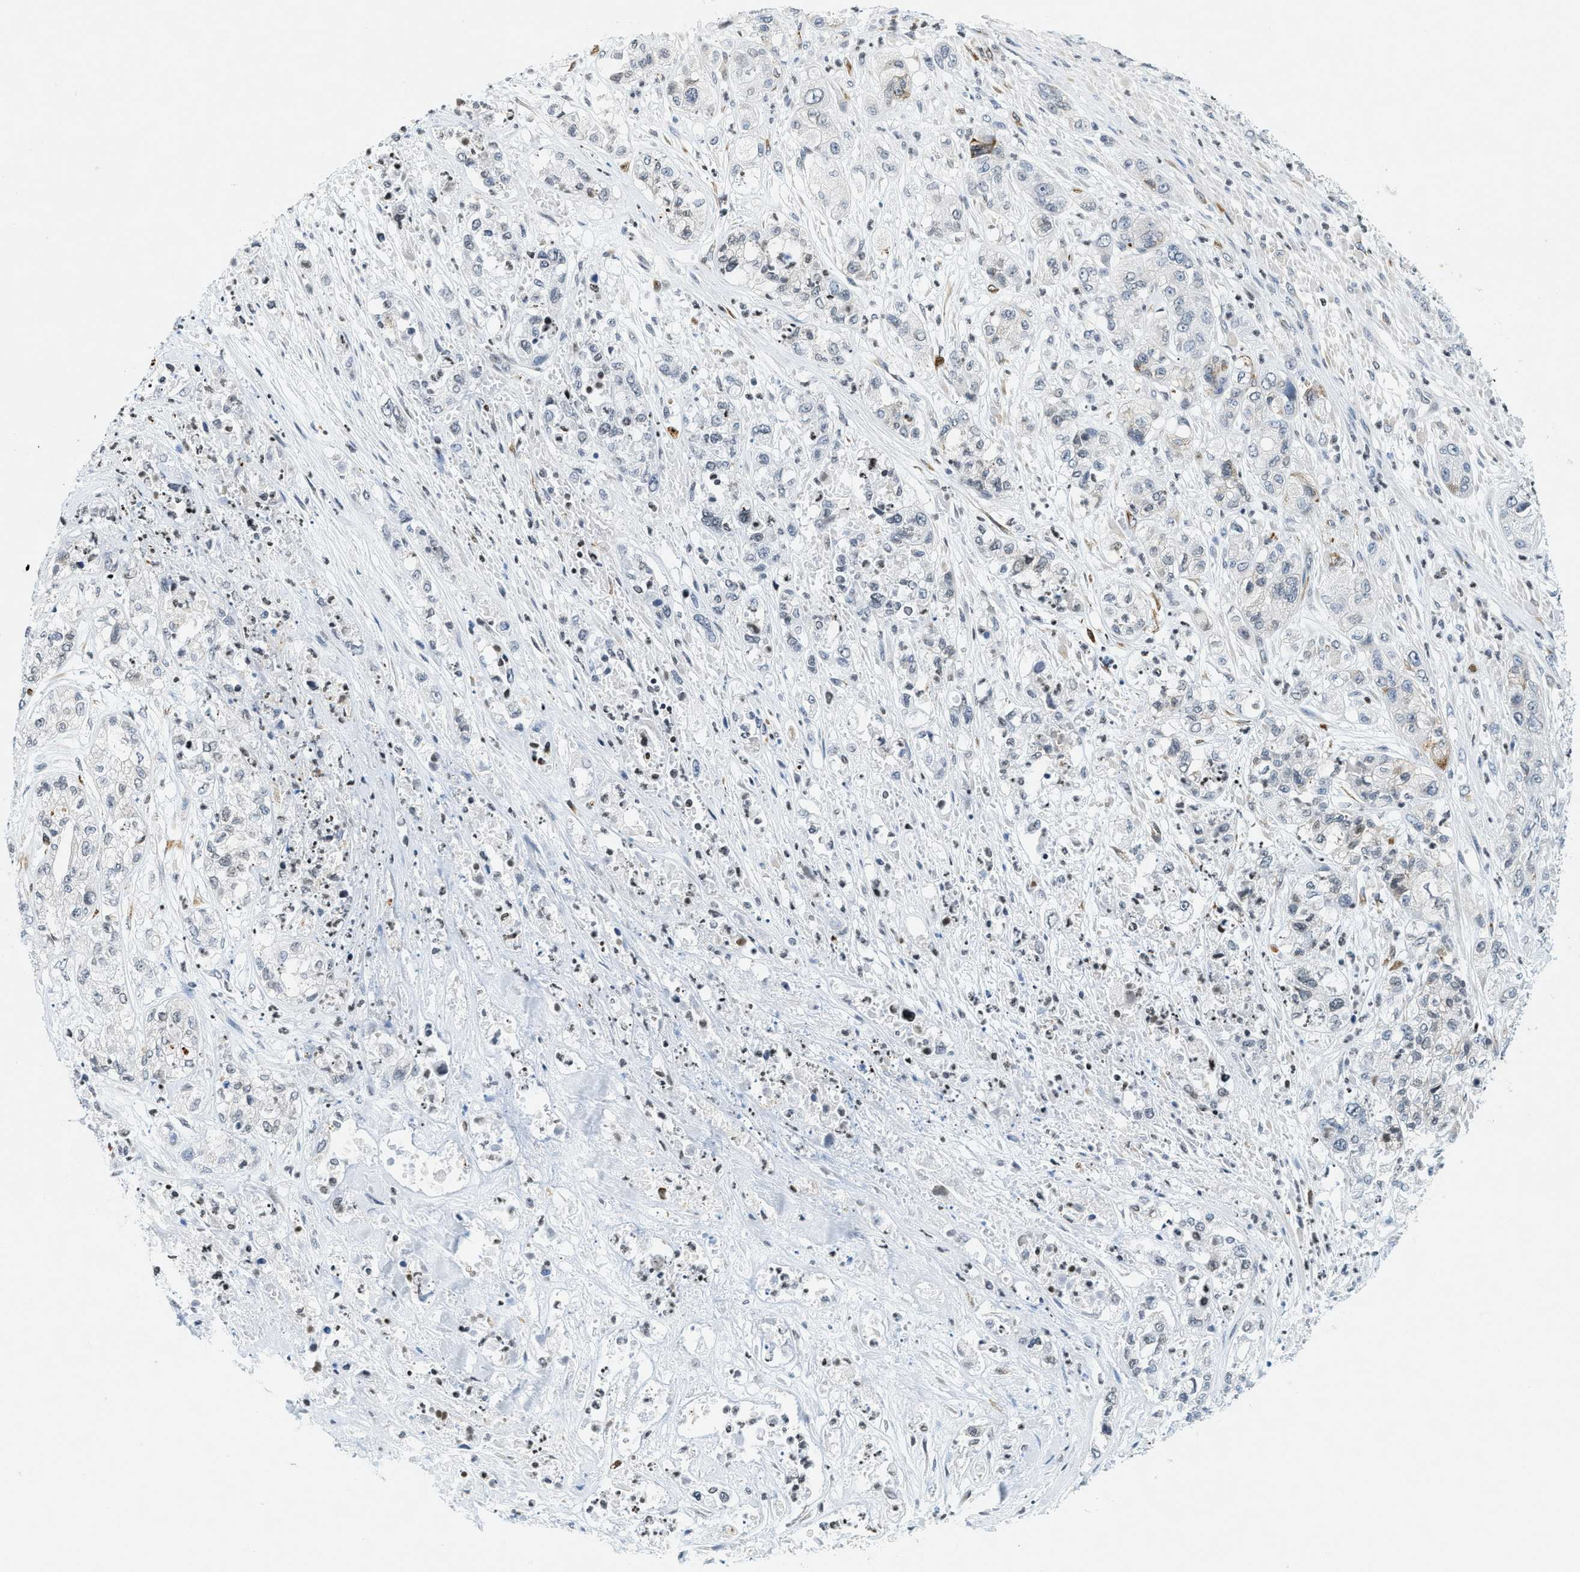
{"staining": {"intensity": "negative", "quantity": "none", "location": "none"}, "tissue": "pancreatic cancer", "cell_type": "Tumor cells", "image_type": "cancer", "snomed": [{"axis": "morphology", "description": "Adenocarcinoma, NOS"}, {"axis": "topography", "description": "Pancreas"}], "caption": "Pancreatic adenocarcinoma stained for a protein using immunohistochemistry shows no staining tumor cells.", "gene": "UVRAG", "patient": {"sex": "female", "age": 78}}